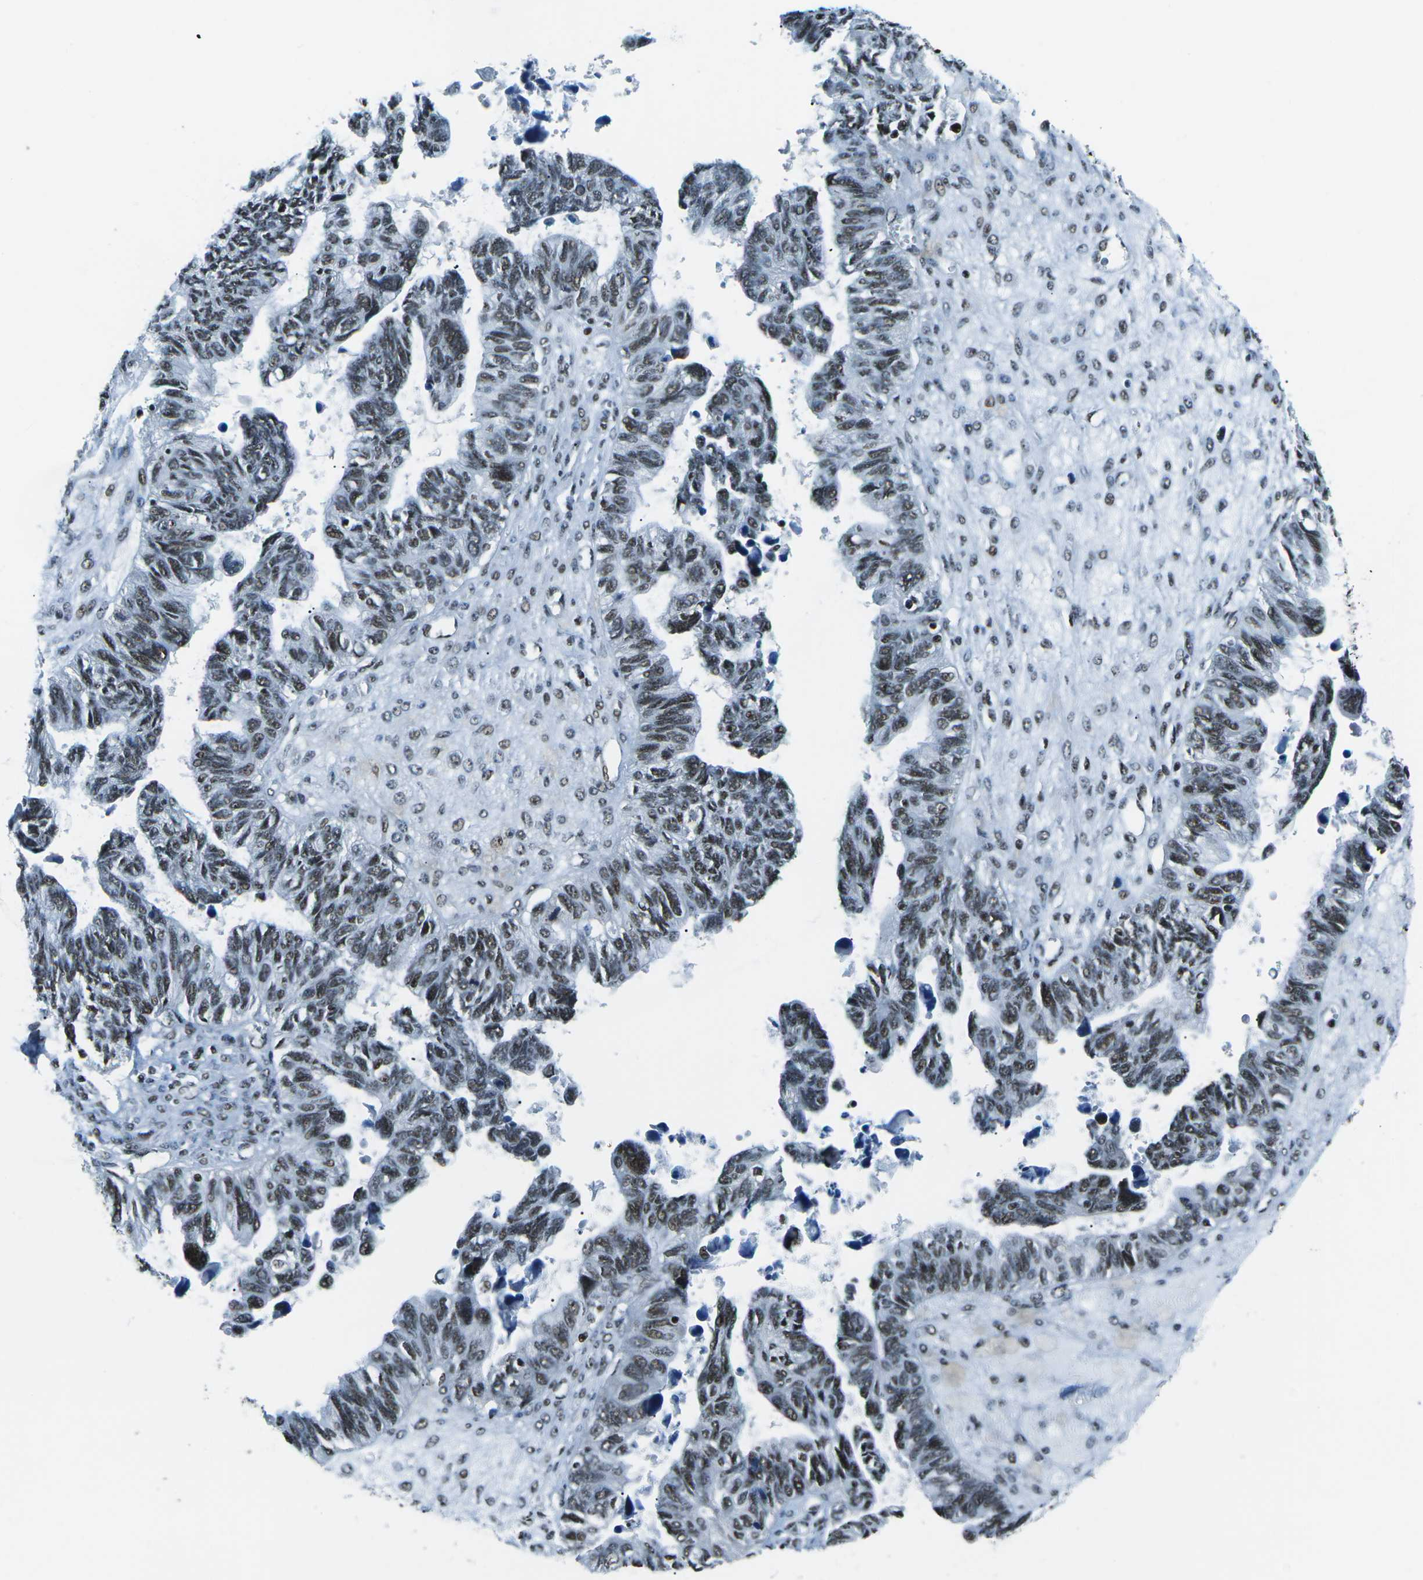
{"staining": {"intensity": "weak", "quantity": ">75%", "location": "nuclear"}, "tissue": "ovarian cancer", "cell_type": "Tumor cells", "image_type": "cancer", "snomed": [{"axis": "morphology", "description": "Cystadenocarcinoma, serous, NOS"}, {"axis": "topography", "description": "Ovary"}], "caption": "Ovarian cancer stained with a brown dye shows weak nuclear positive positivity in about >75% of tumor cells.", "gene": "RBL2", "patient": {"sex": "female", "age": 79}}